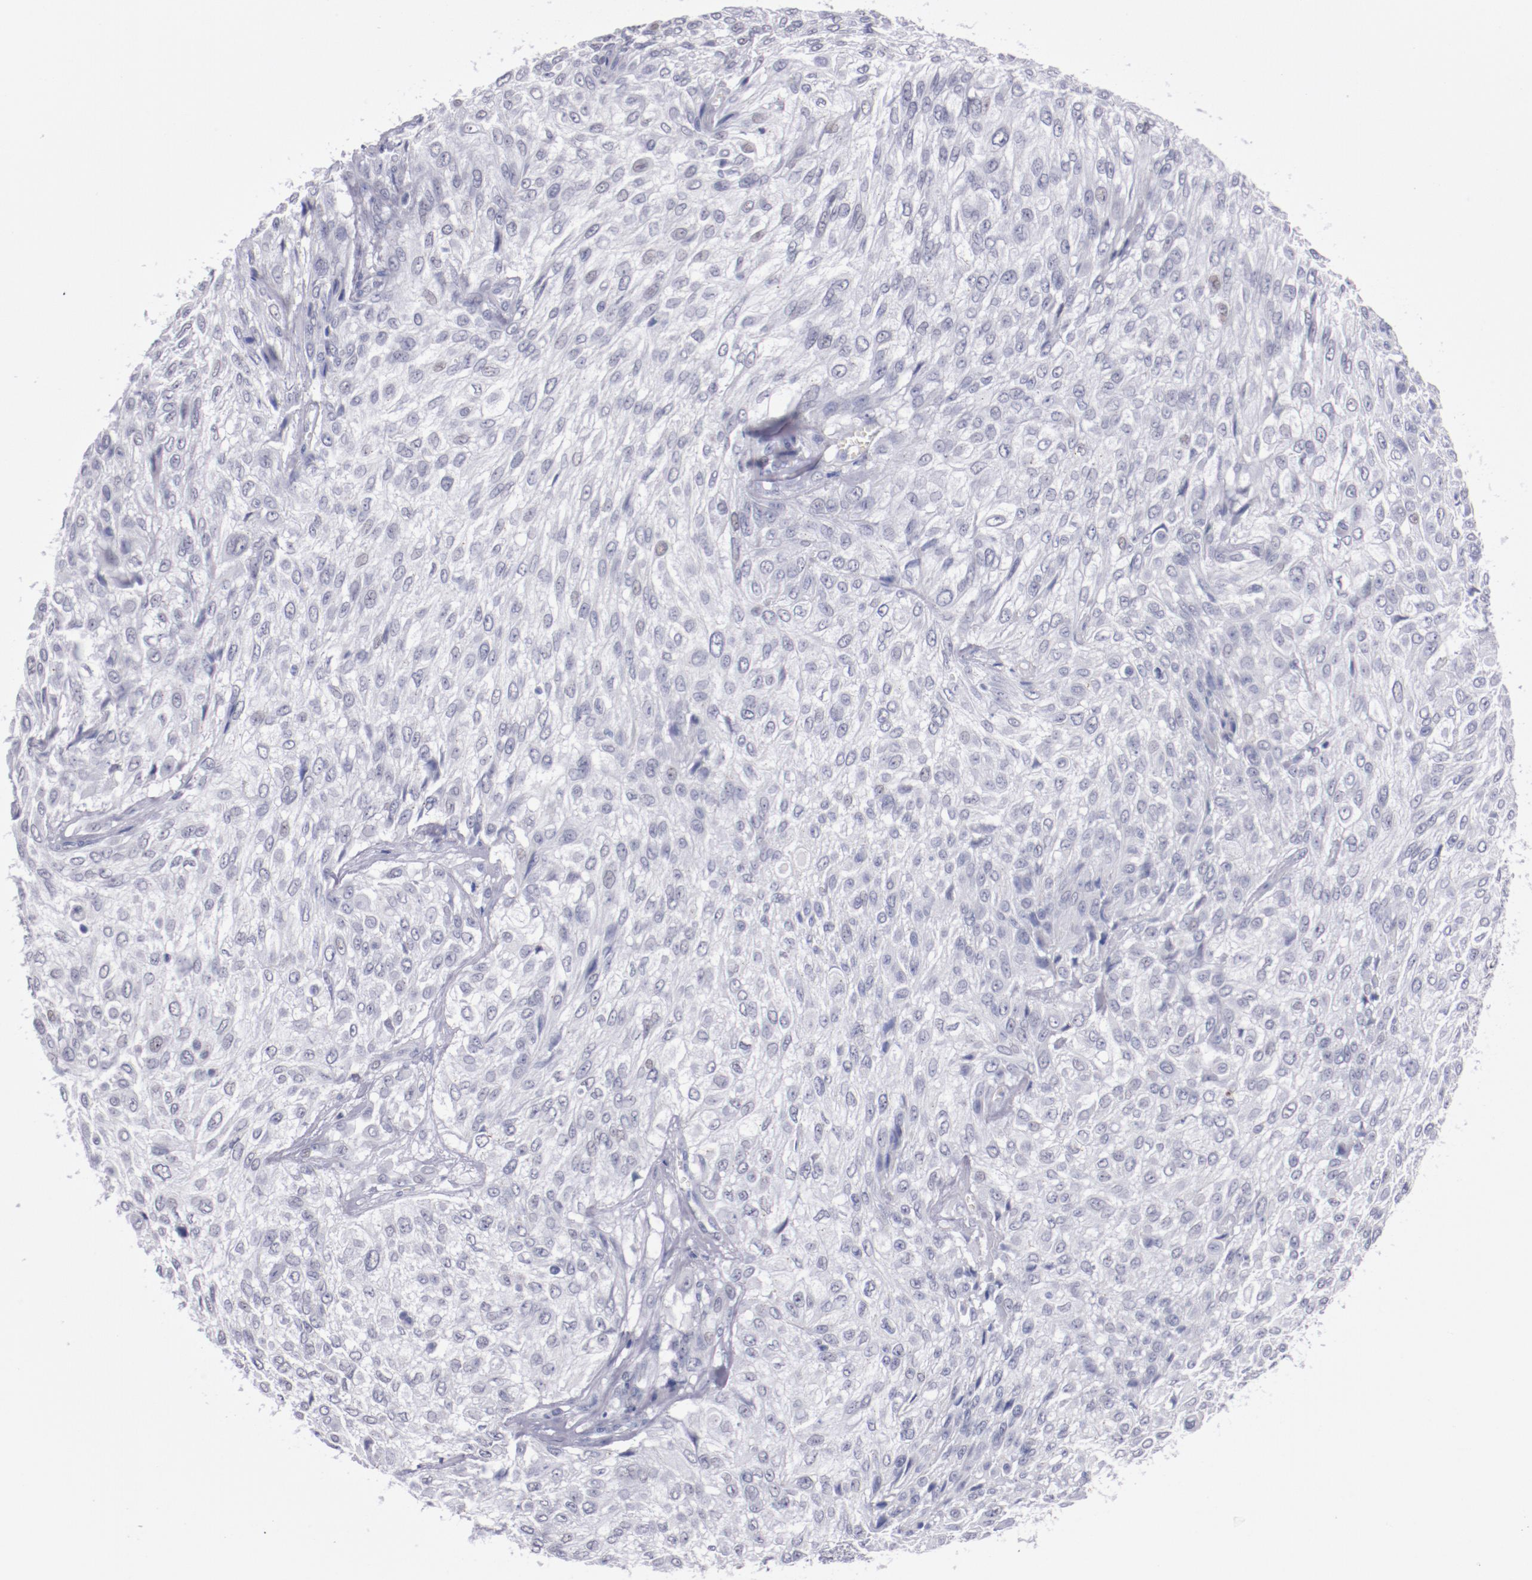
{"staining": {"intensity": "negative", "quantity": "none", "location": "none"}, "tissue": "urothelial cancer", "cell_type": "Tumor cells", "image_type": "cancer", "snomed": [{"axis": "morphology", "description": "Urothelial carcinoma, High grade"}, {"axis": "topography", "description": "Urinary bladder"}], "caption": "An IHC image of urothelial carcinoma (high-grade) is shown. There is no staining in tumor cells of urothelial carcinoma (high-grade).", "gene": "HNF1B", "patient": {"sex": "male", "age": 57}}